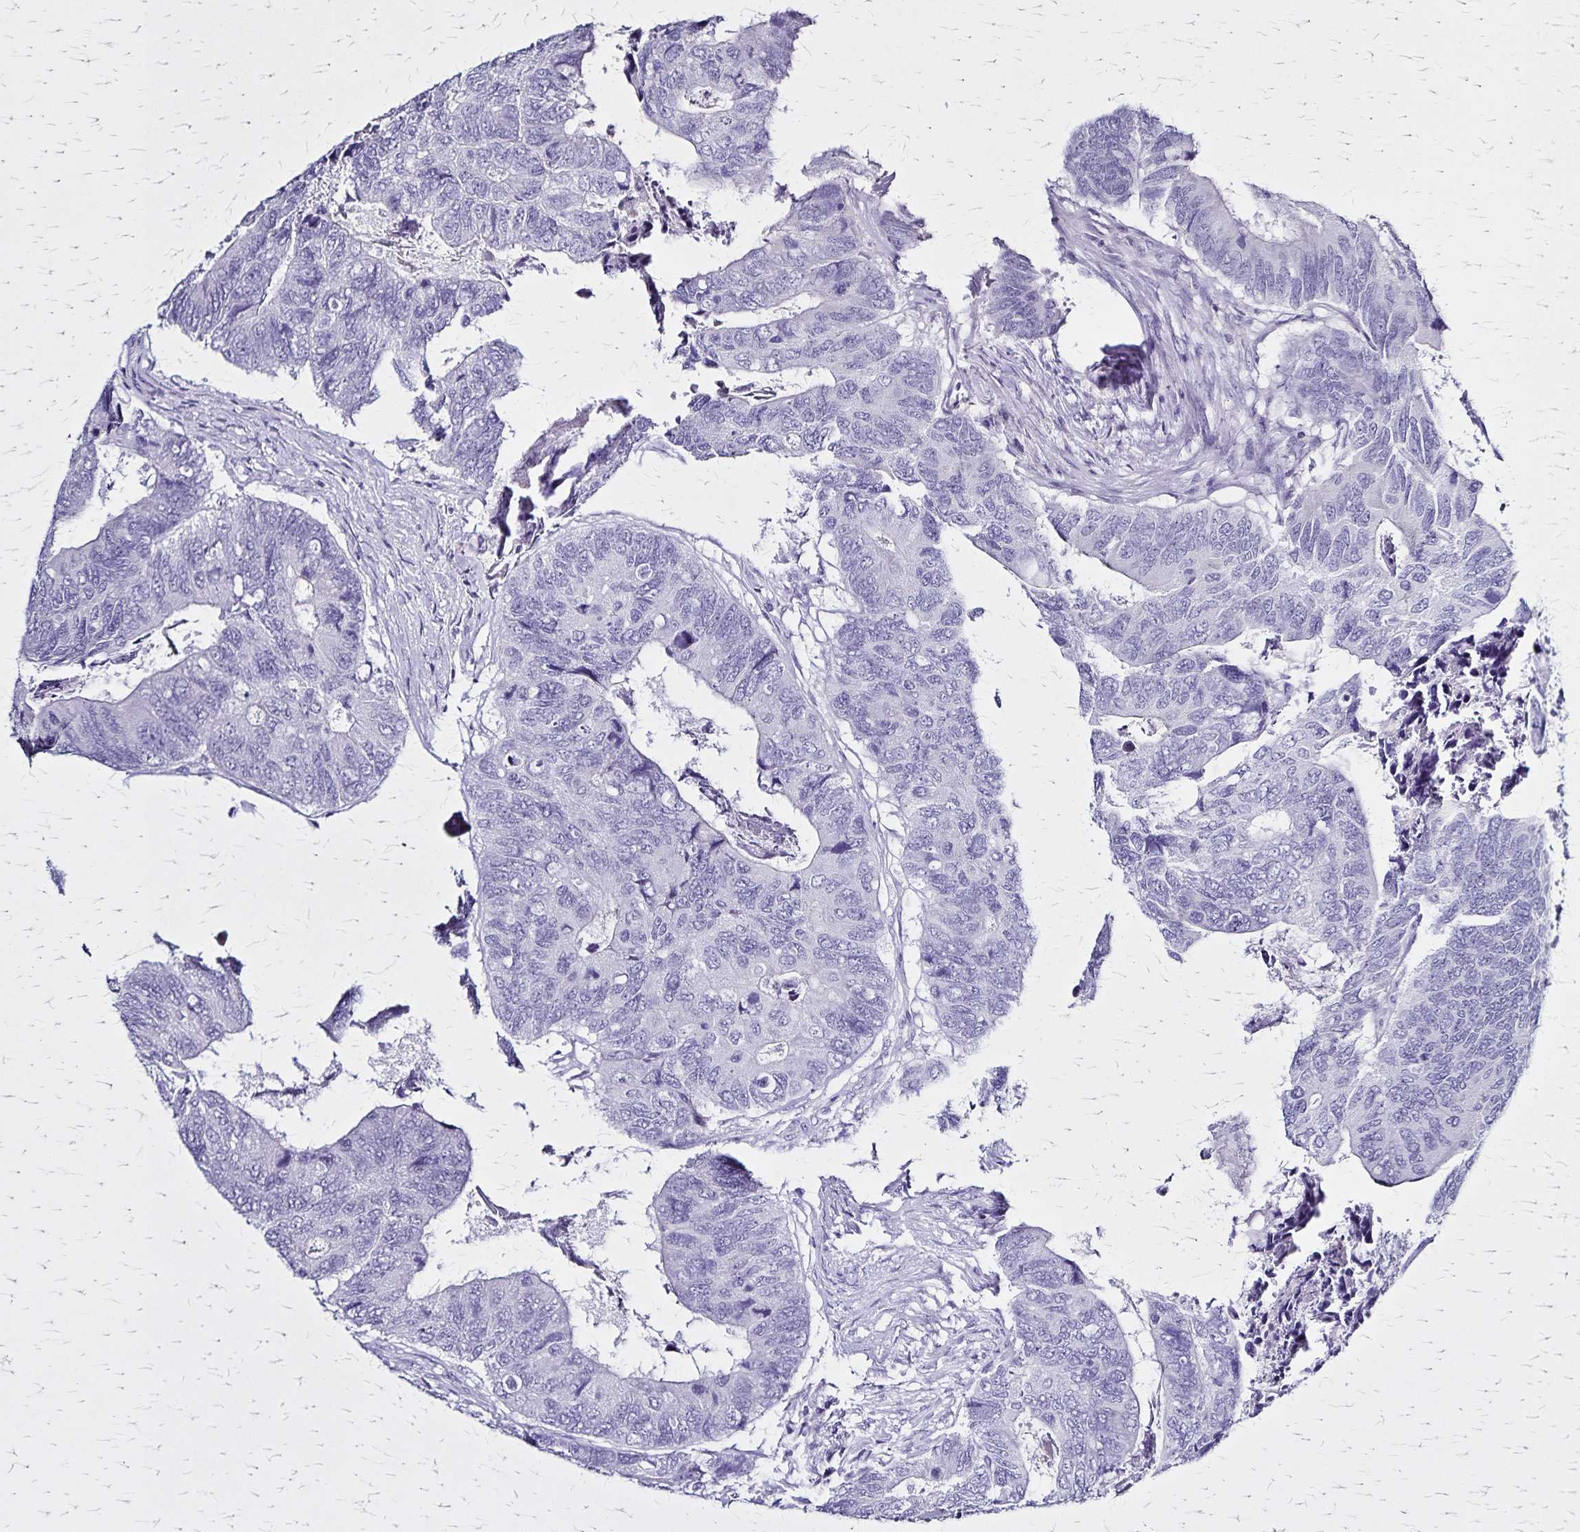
{"staining": {"intensity": "negative", "quantity": "none", "location": "none"}, "tissue": "colorectal cancer", "cell_type": "Tumor cells", "image_type": "cancer", "snomed": [{"axis": "morphology", "description": "Adenocarcinoma, NOS"}, {"axis": "topography", "description": "Colon"}], "caption": "IHC photomicrograph of colorectal cancer stained for a protein (brown), which displays no positivity in tumor cells. (Stains: DAB (3,3'-diaminobenzidine) IHC with hematoxylin counter stain, Microscopy: brightfield microscopy at high magnification).", "gene": "PLXNA4", "patient": {"sex": "female", "age": 67}}